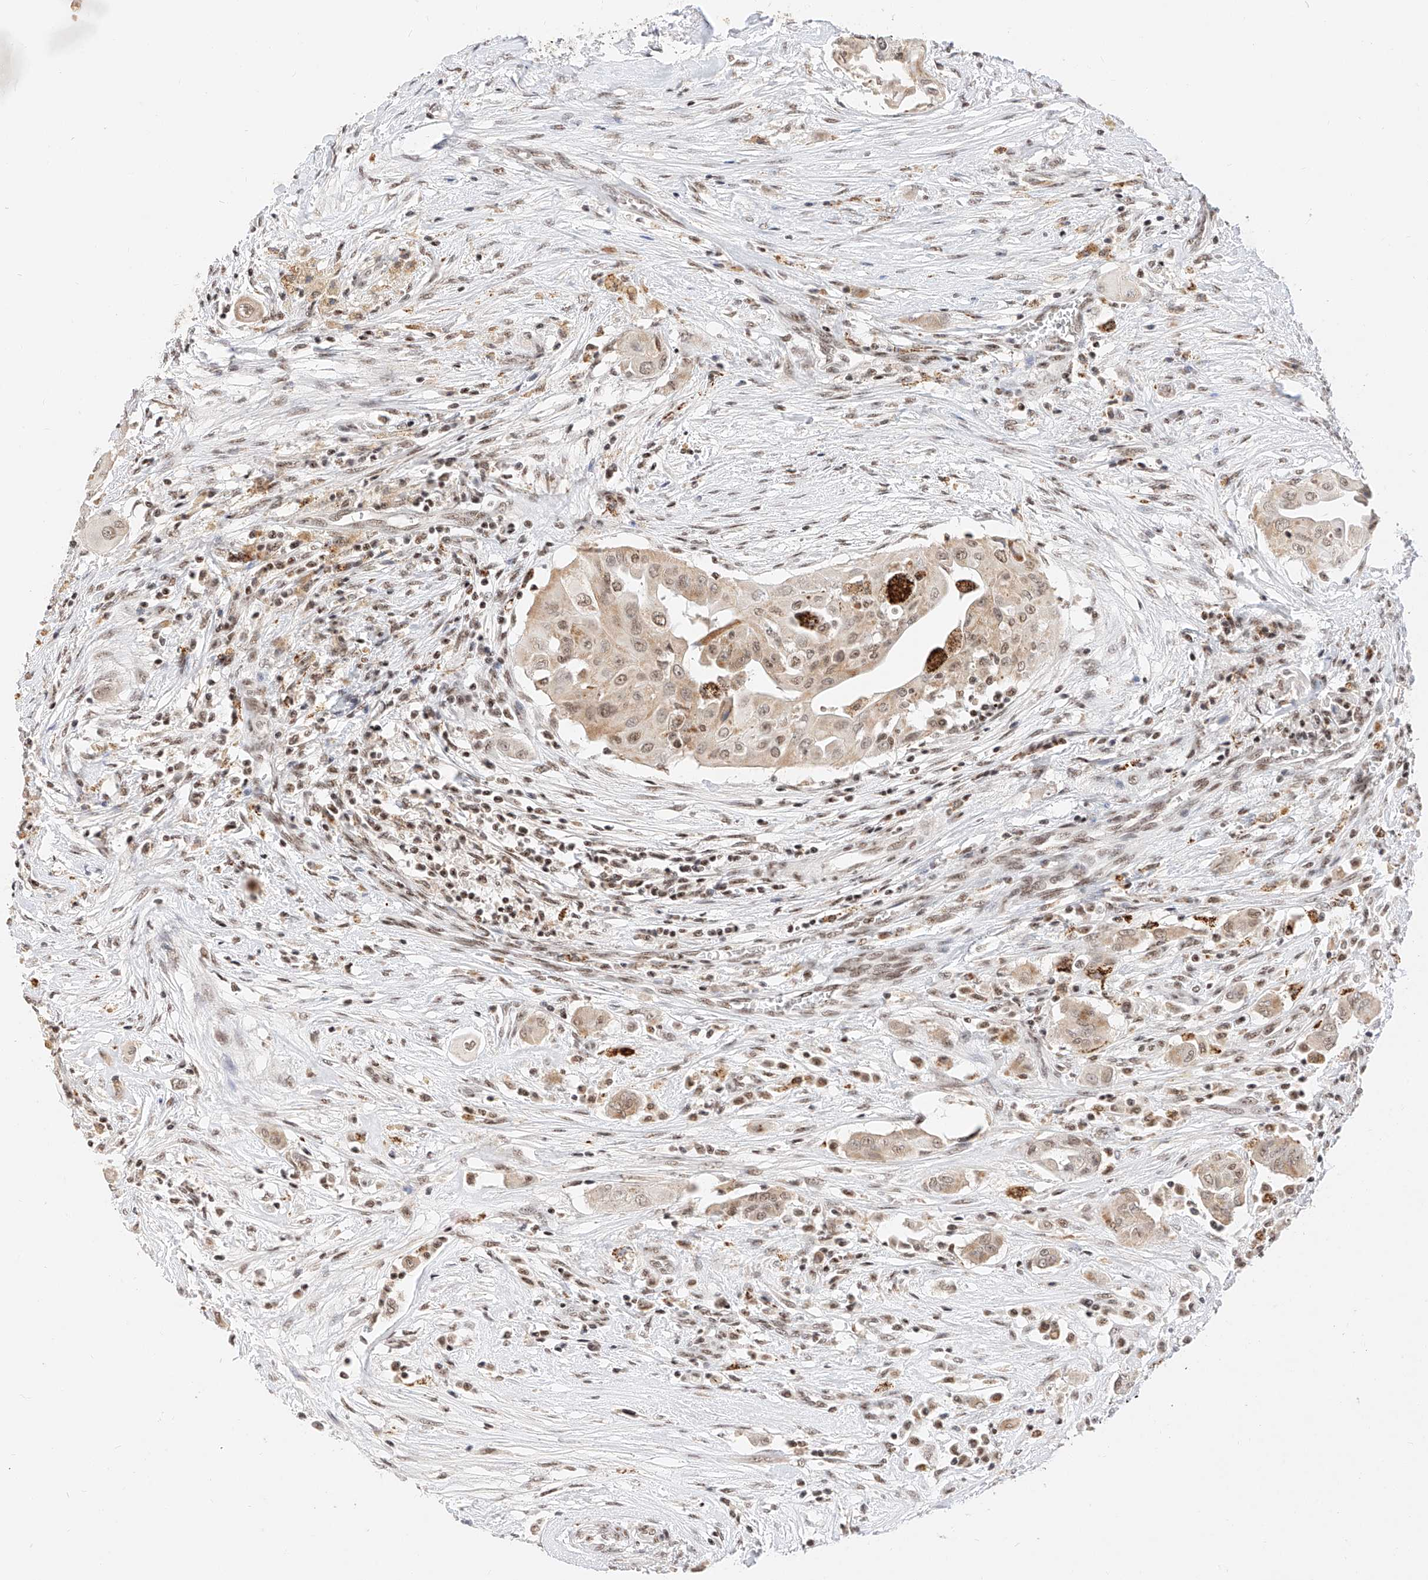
{"staining": {"intensity": "moderate", "quantity": ">75%", "location": "cytoplasmic/membranous,nuclear"}, "tissue": "thyroid cancer", "cell_type": "Tumor cells", "image_type": "cancer", "snomed": [{"axis": "morphology", "description": "Papillary adenocarcinoma, NOS"}, {"axis": "topography", "description": "Thyroid gland"}], "caption": "Immunohistochemical staining of thyroid papillary adenocarcinoma exhibits medium levels of moderate cytoplasmic/membranous and nuclear staining in approximately >75% of tumor cells.", "gene": "NRF1", "patient": {"sex": "female", "age": 59}}